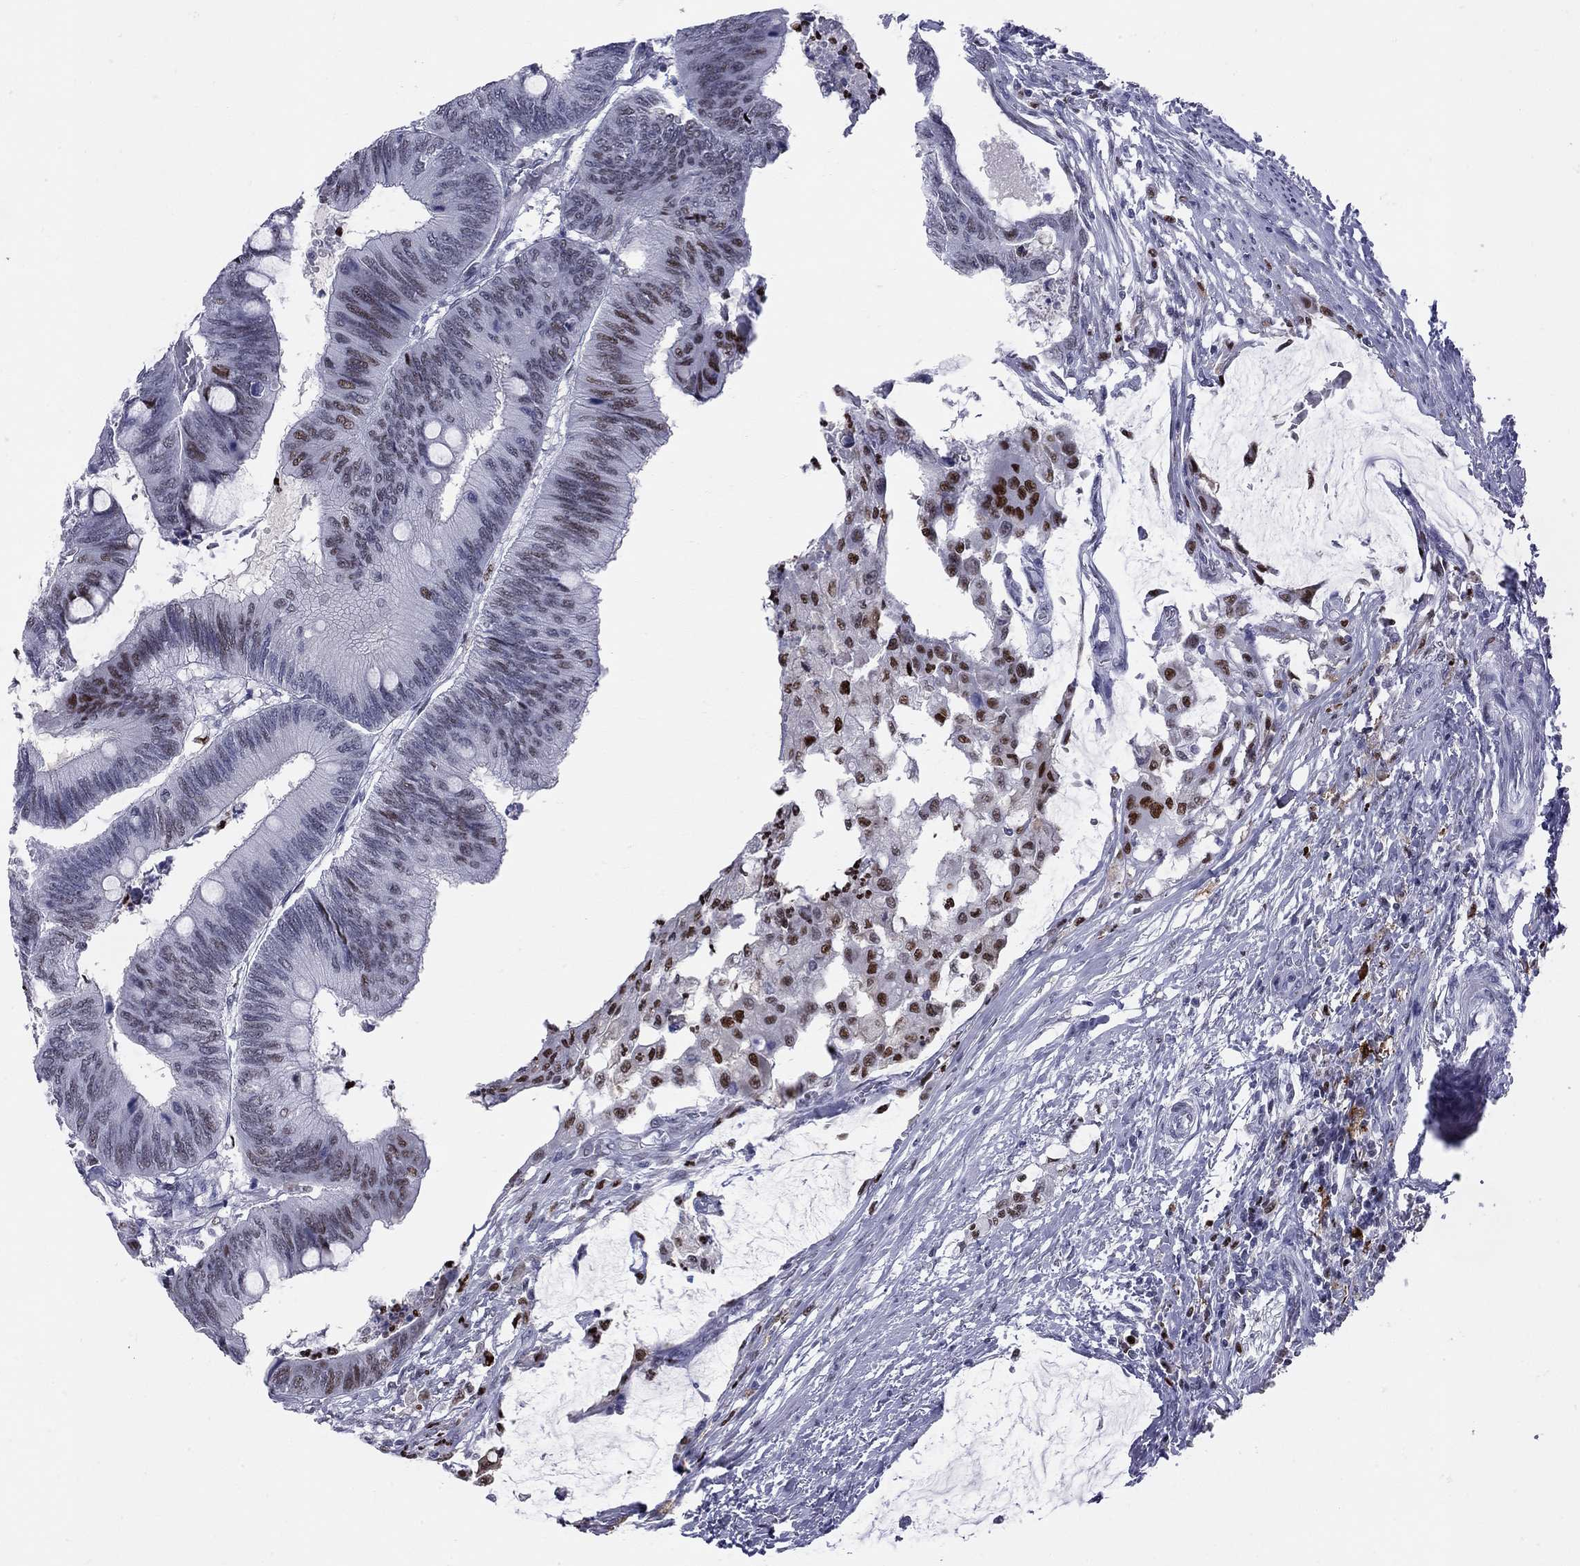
{"staining": {"intensity": "strong", "quantity": "<25%", "location": "nuclear"}, "tissue": "colorectal cancer", "cell_type": "Tumor cells", "image_type": "cancer", "snomed": [{"axis": "morphology", "description": "Normal tissue, NOS"}, {"axis": "morphology", "description": "Adenocarcinoma, NOS"}, {"axis": "topography", "description": "Rectum"}, {"axis": "topography", "description": "Peripheral nerve tissue"}], "caption": "Adenocarcinoma (colorectal) was stained to show a protein in brown. There is medium levels of strong nuclear expression in approximately <25% of tumor cells.", "gene": "PCGF3", "patient": {"sex": "male", "age": 92}}